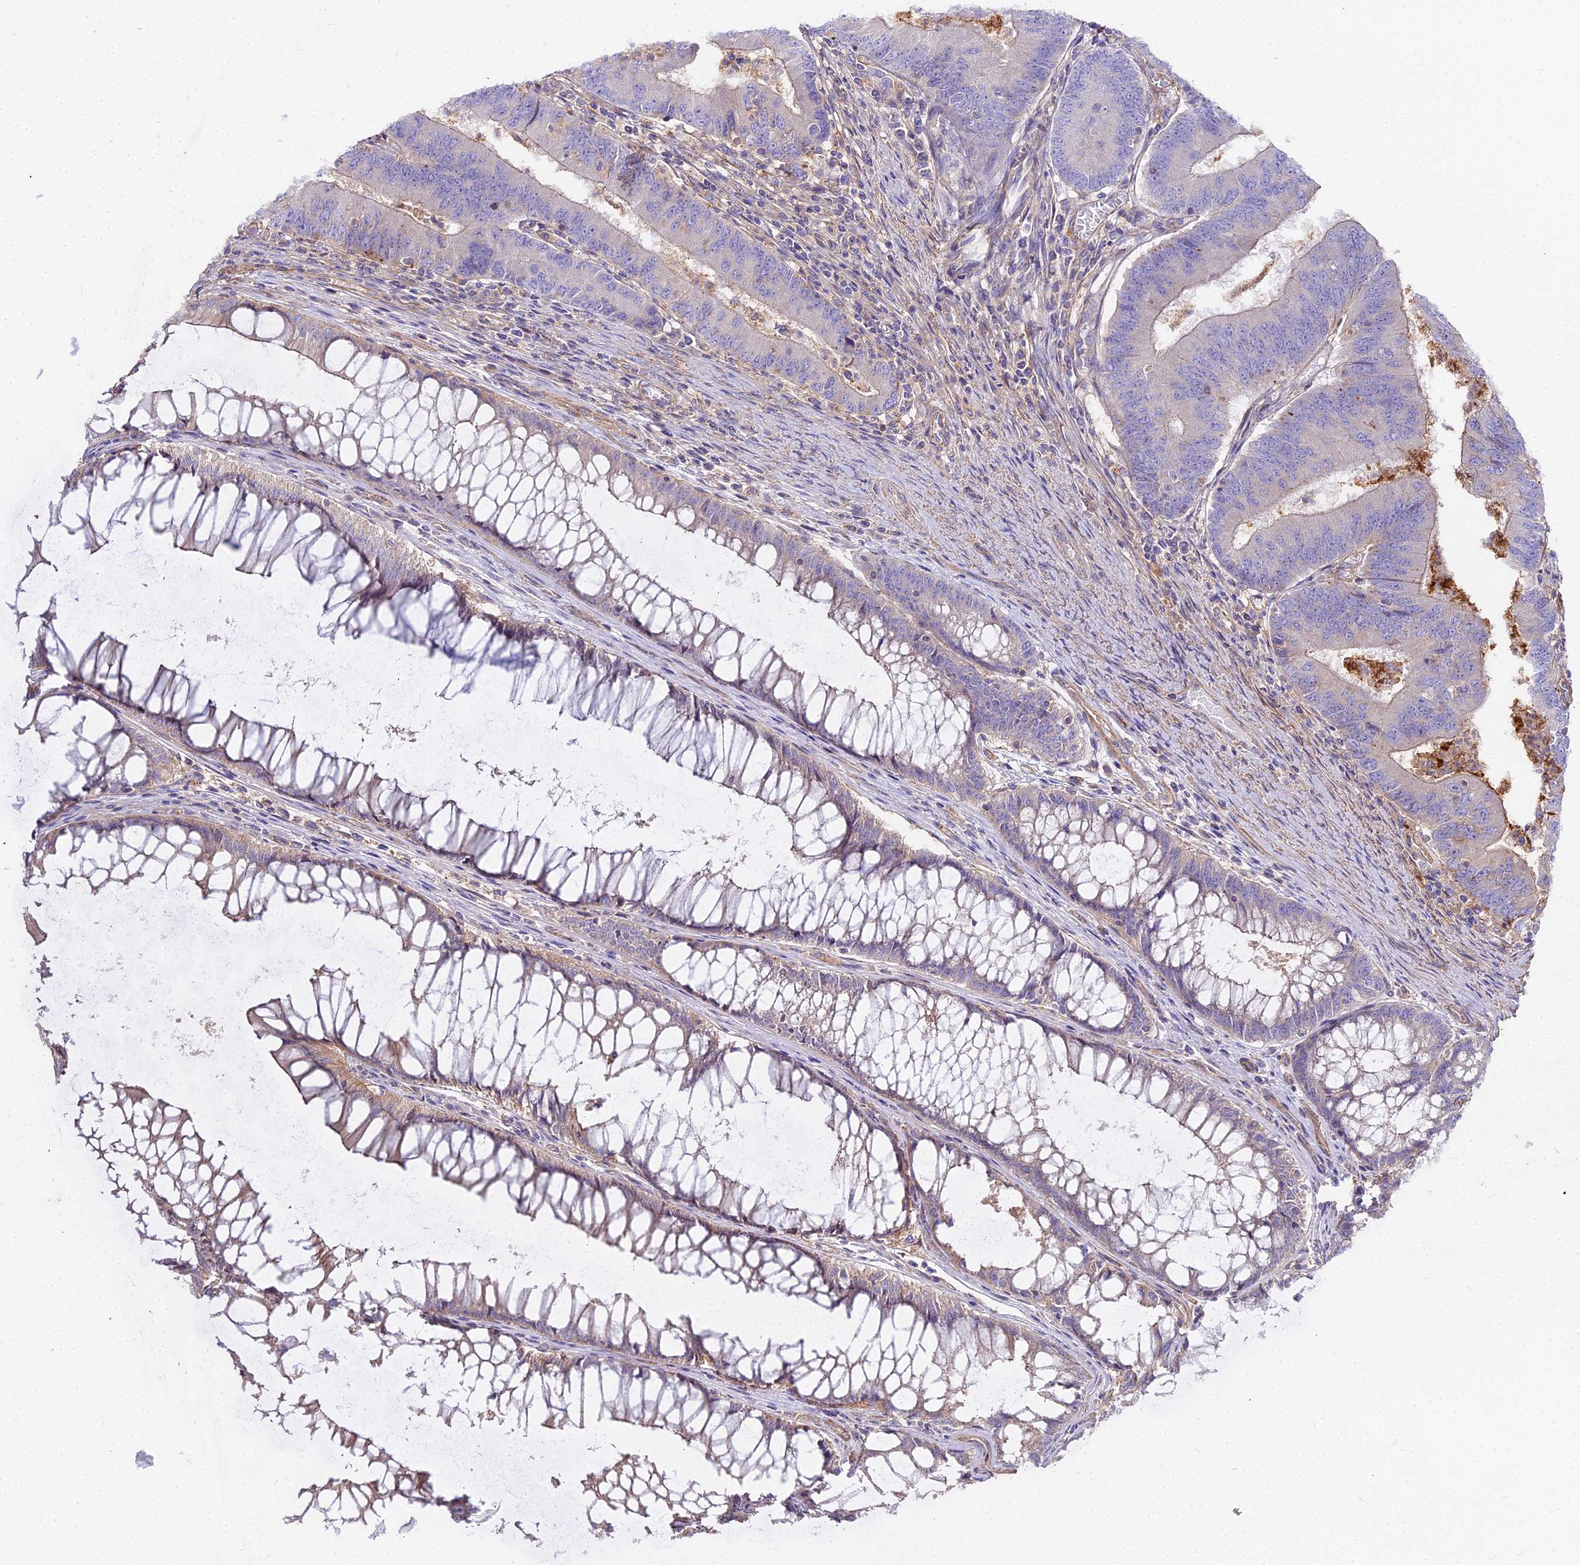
{"staining": {"intensity": "negative", "quantity": "none", "location": "none"}, "tissue": "colorectal cancer", "cell_type": "Tumor cells", "image_type": "cancer", "snomed": [{"axis": "morphology", "description": "Adenocarcinoma, NOS"}, {"axis": "topography", "description": "Colon"}], "caption": "Tumor cells are negative for brown protein staining in colorectal cancer.", "gene": "GLYAT", "patient": {"sex": "female", "age": 67}}